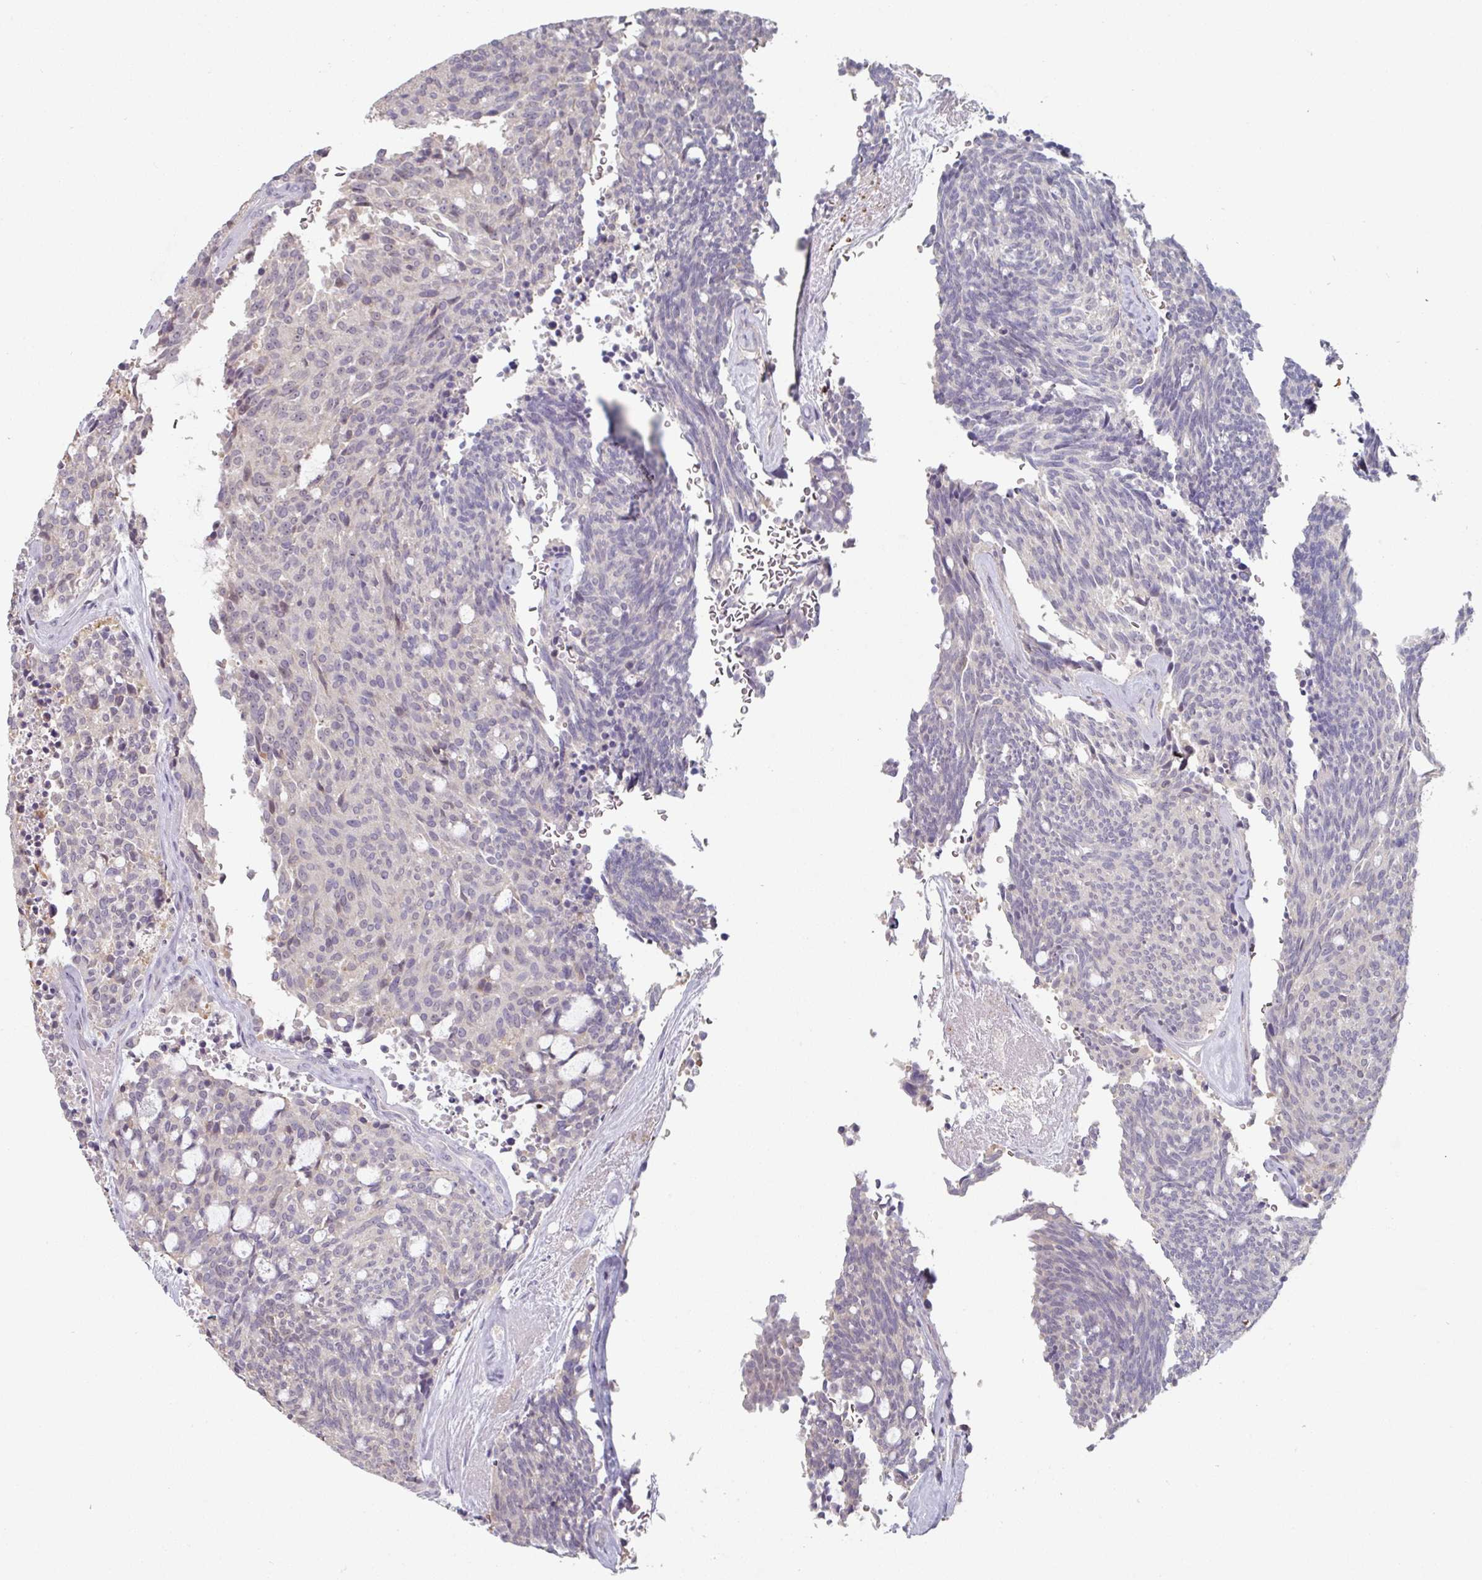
{"staining": {"intensity": "negative", "quantity": "none", "location": "none"}, "tissue": "carcinoid", "cell_type": "Tumor cells", "image_type": "cancer", "snomed": [{"axis": "morphology", "description": "Carcinoid, malignant, NOS"}, {"axis": "topography", "description": "Pancreas"}], "caption": "This is an immunohistochemistry image of malignant carcinoid. There is no expression in tumor cells.", "gene": "ZBTB6", "patient": {"sex": "female", "age": 54}}